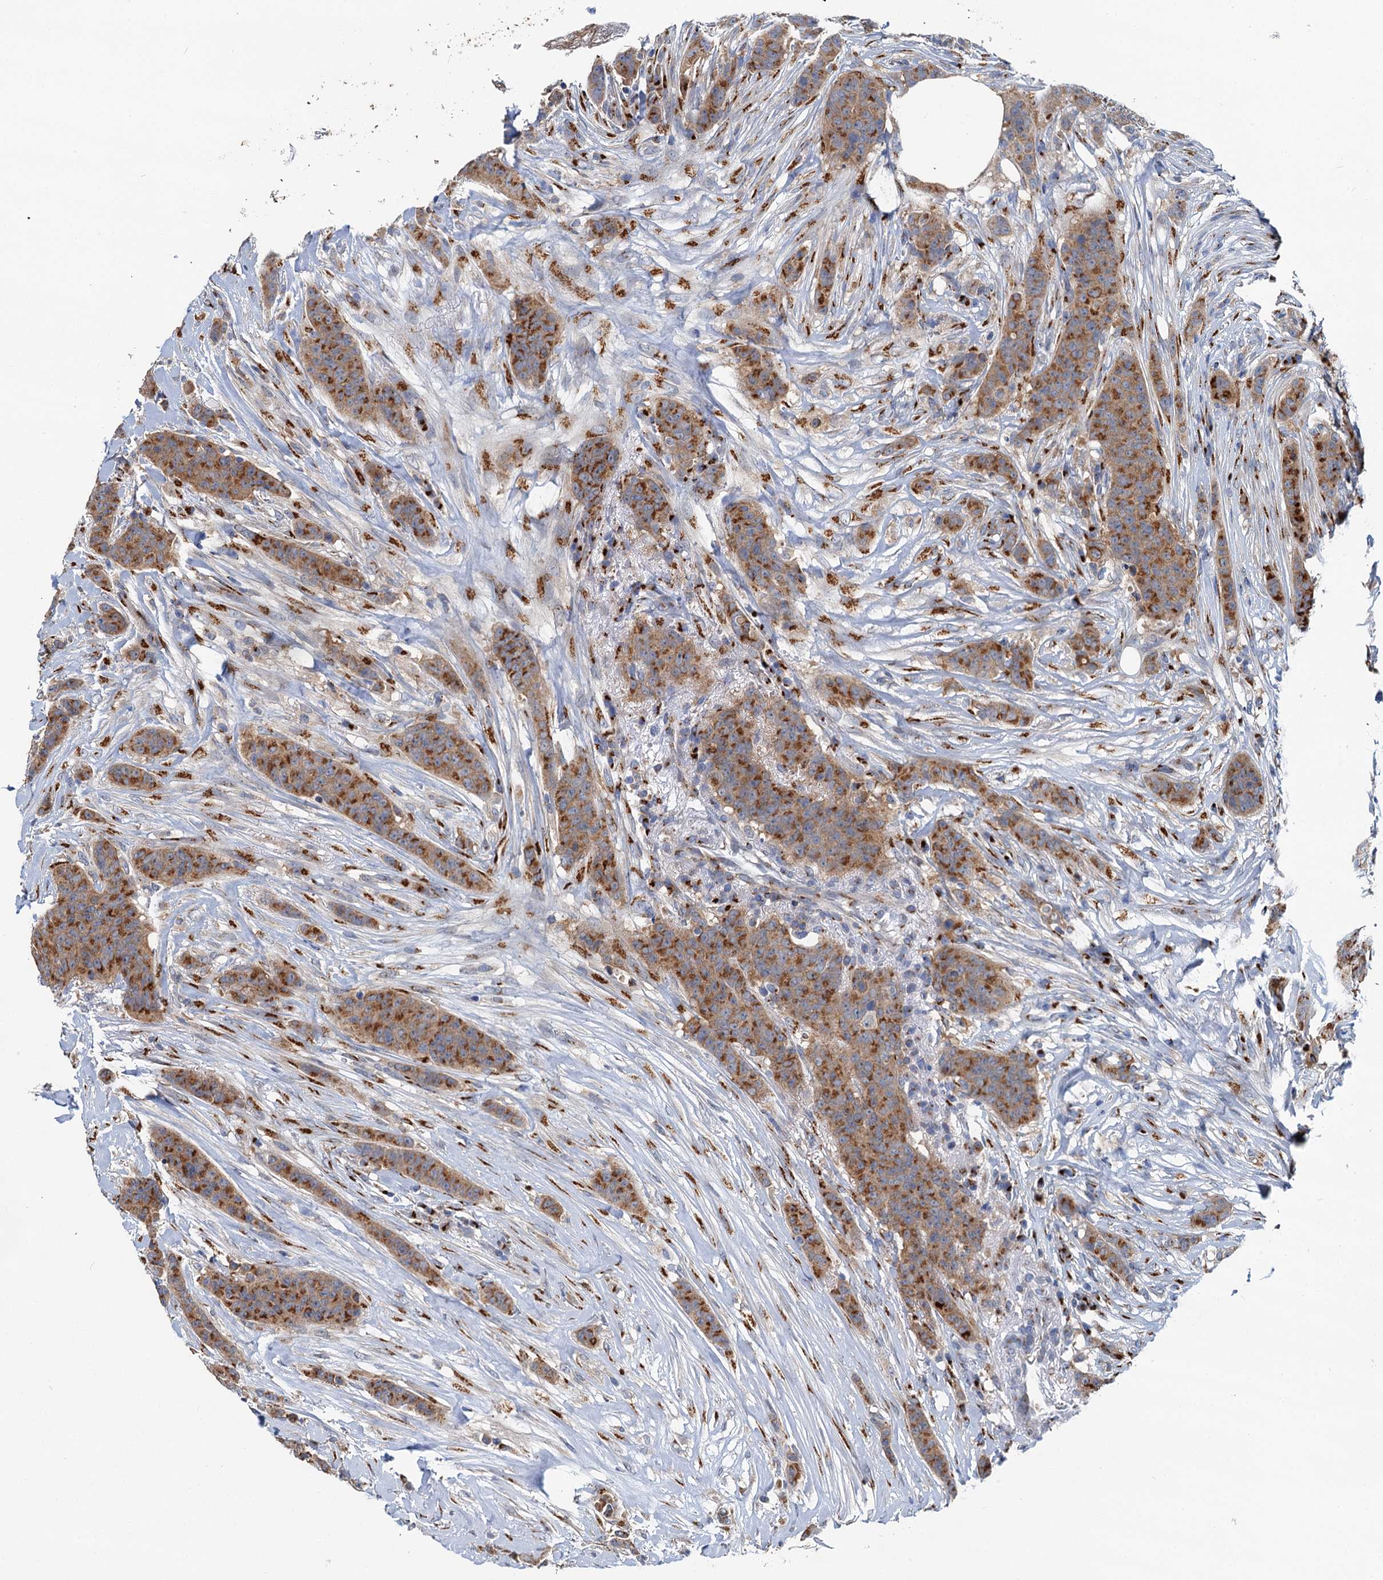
{"staining": {"intensity": "moderate", "quantity": ">75%", "location": "cytoplasmic/membranous"}, "tissue": "breast cancer", "cell_type": "Tumor cells", "image_type": "cancer", "snomed": [{"axis": "morphology", "description": "Duct carcinoma"}, {"axis": "topography", "description": "Breast"}], "caption": "About >75% of tumor cells in human breast cancer (invasive ductal carcinoma) display moderate cytoplasmic/membranous protein staining as visualized by brown immunohistochemical staining.", "gene": "BET1L", "patient": {"sex": "female", "age": 40}}